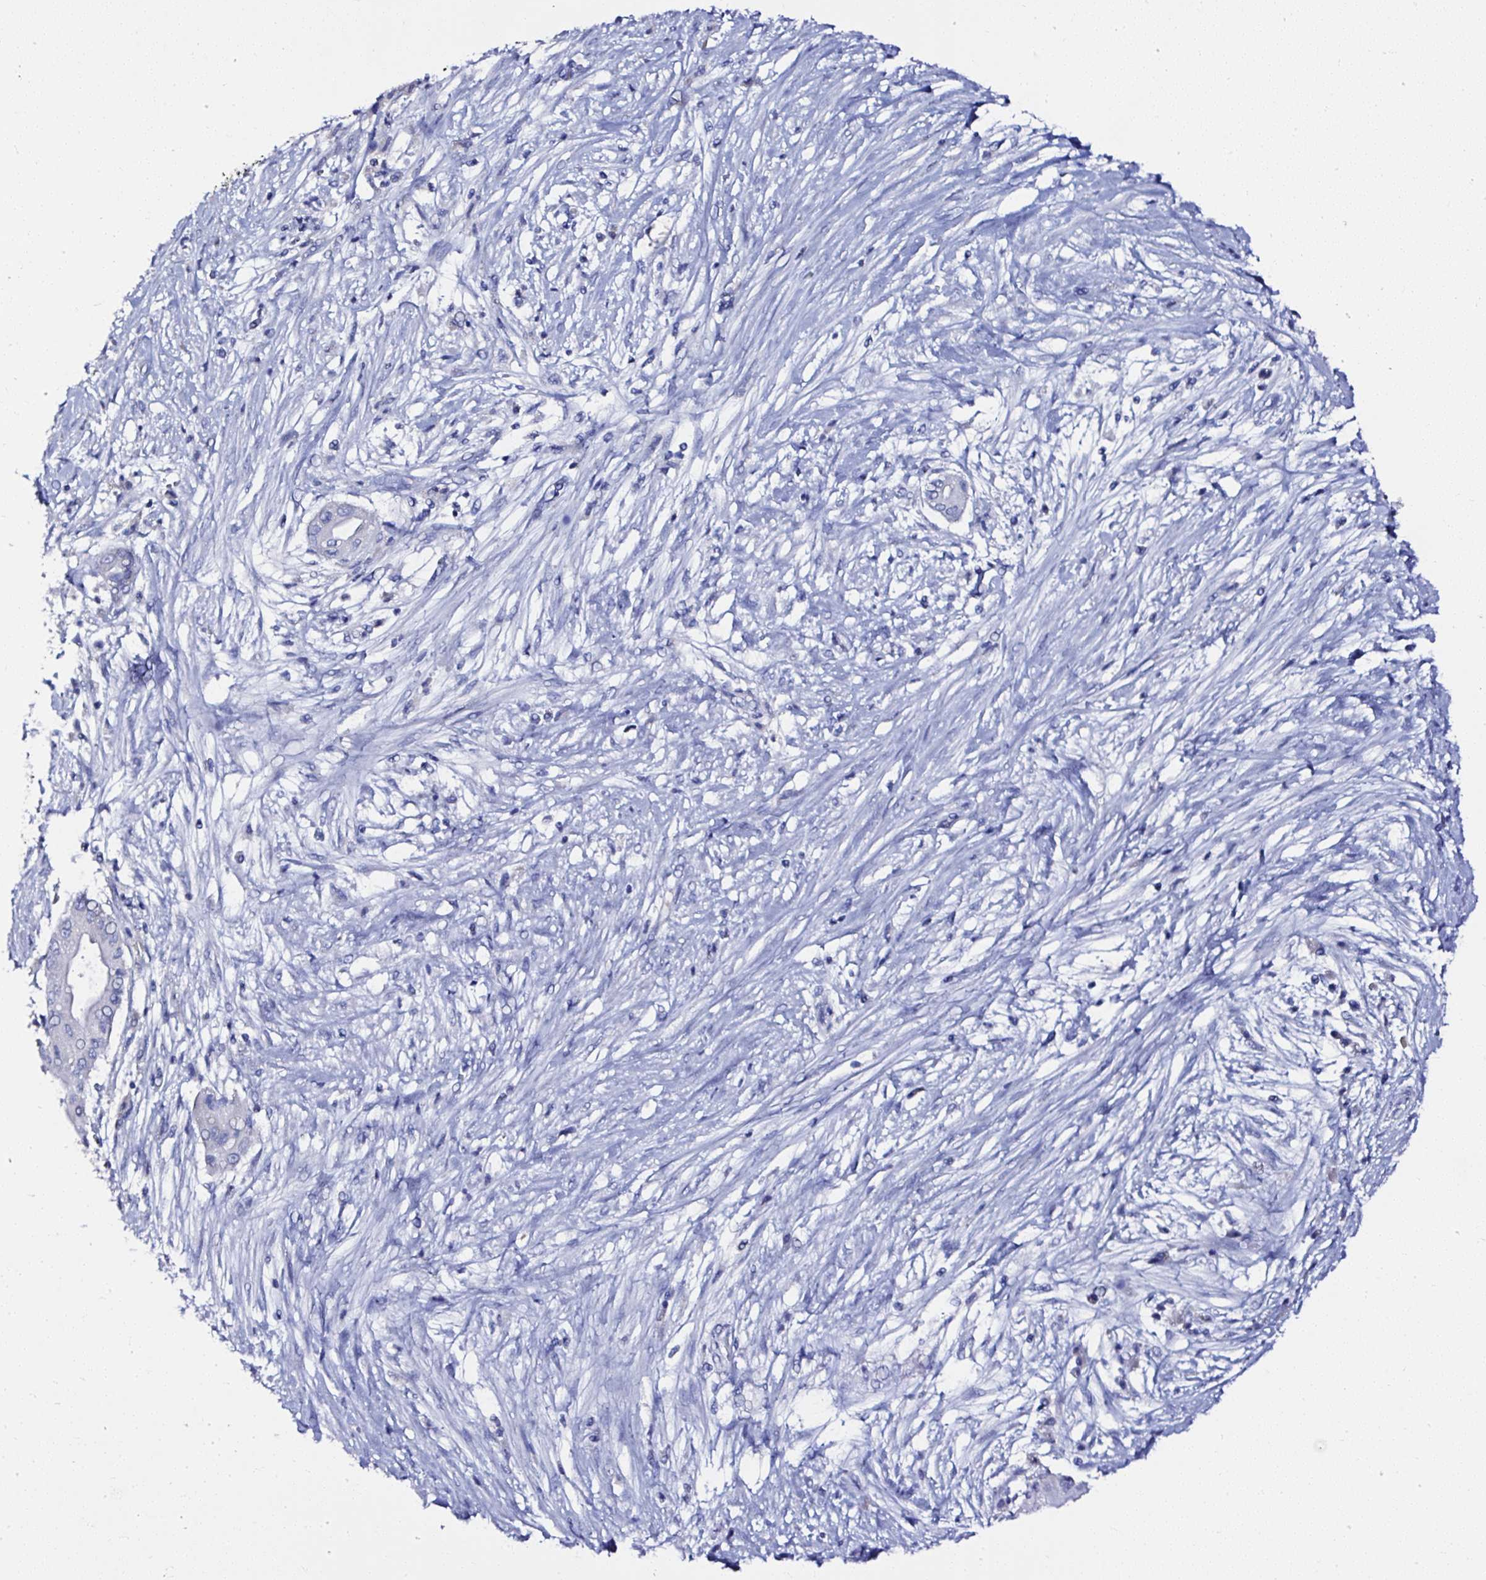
{"staining": {"intensity": "negative", "quantity": "none", "location": "none"}, "tissue": "pancreatic cancer", "cell_type": "Tumor cells", "image_type": "cancer", "snomed": [{"axis": "morphology", "description": "Adenocarcinoma, NOS"}, {"axis": "topography", "description": "Pancreas"}], "caption": "A photomicrograph of human adenocarcinoma (pancreatic) is negative for staining in tumor cells.", "gene": "ATP2A1", "patient": {"sex": "male", "age": 68}}